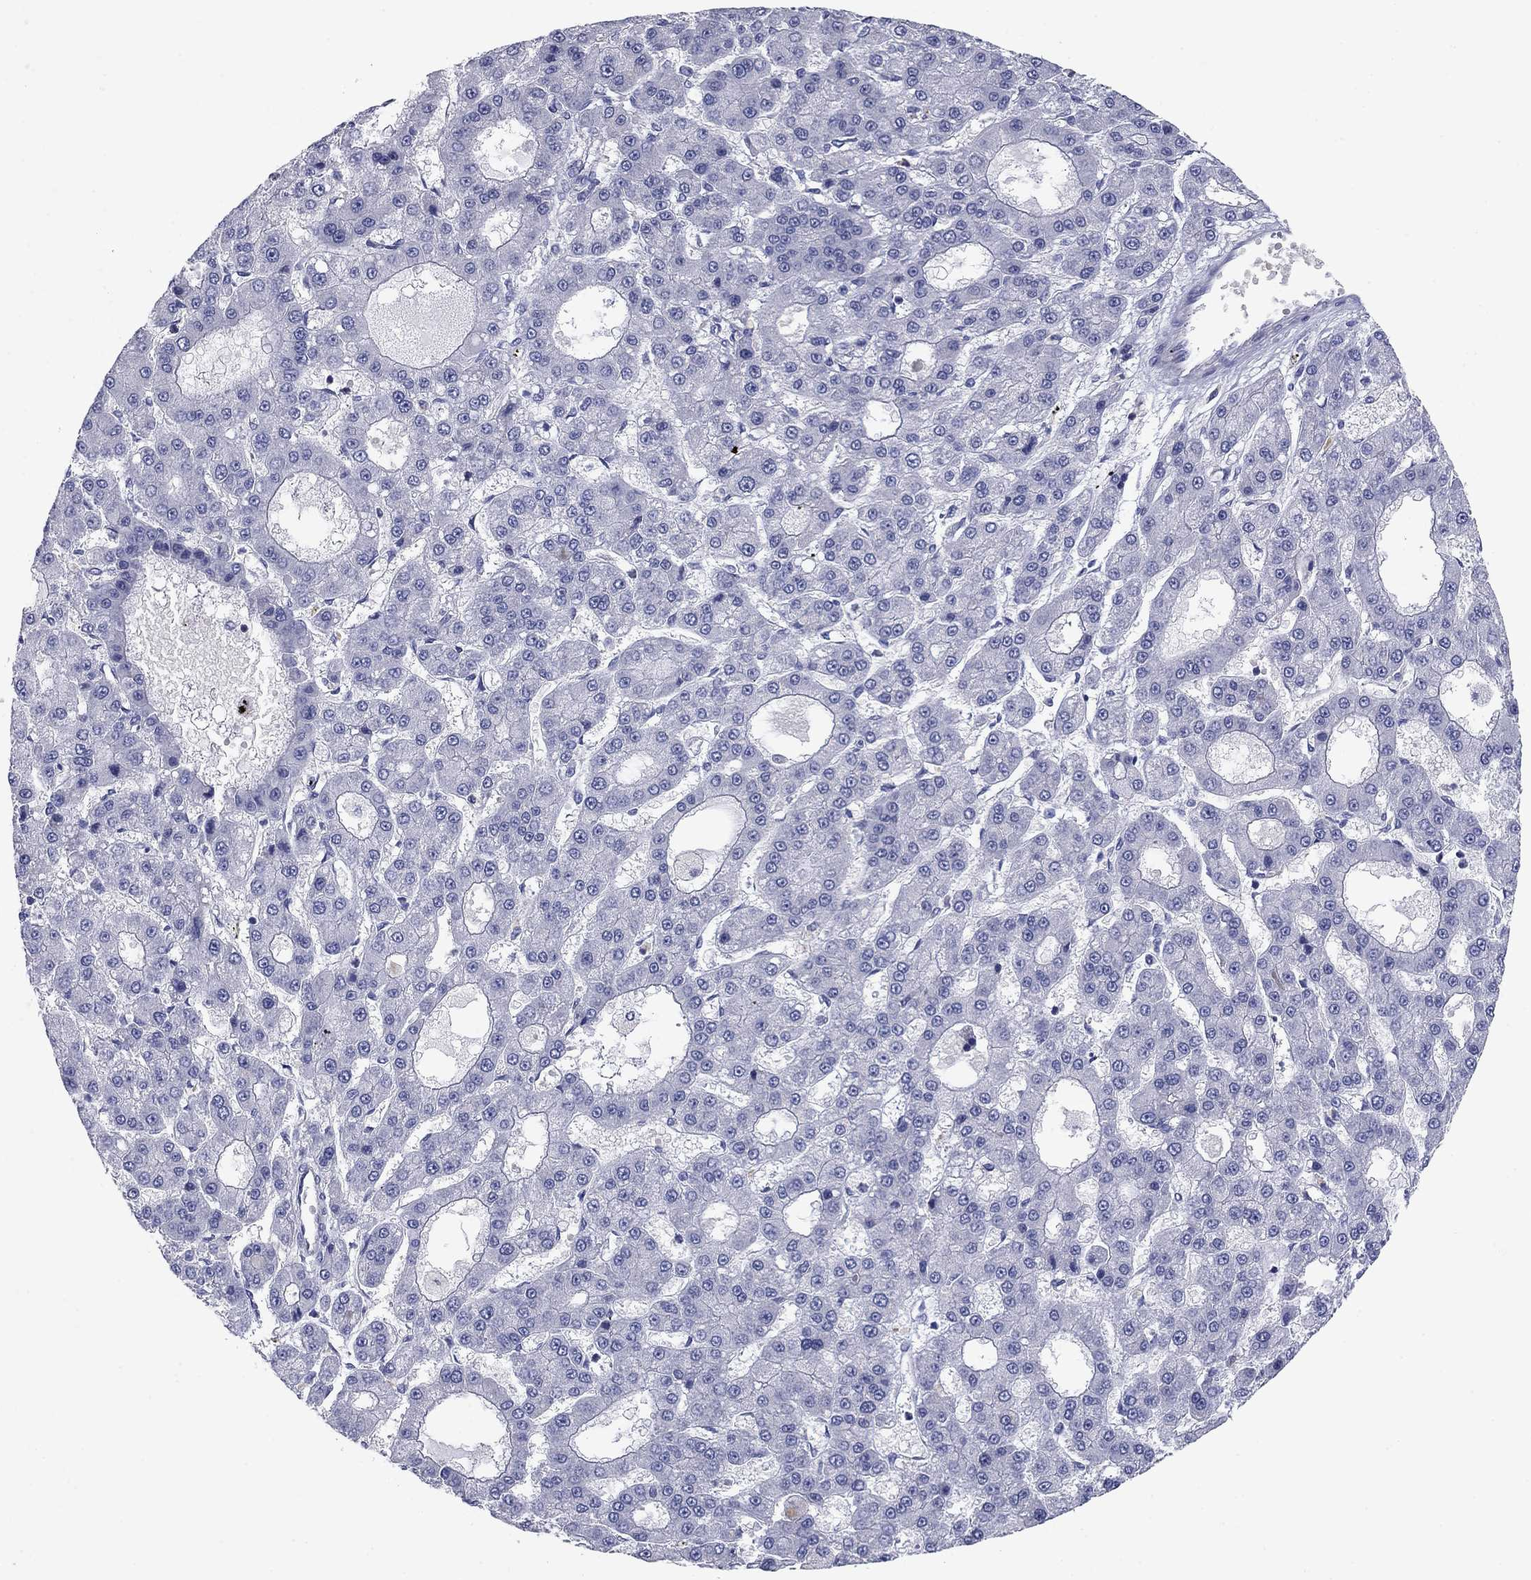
{"staining": {"intensity": "negative", "quantity": "none", "location": "none"}, "tissue": "liver cancer", "cell_type": "Tumor cells", "image_type": "cancer", "snomed": [{"axis": "morphology", "description": "Carcinoma, Hepatocellular, NOS"}, {"axis": "topography", "description": "Liver"}], "caption": "Photomicrograph shows no protein expression in tumor cells of liver hepatocellular carcinoma tissue. (DAB IHC with hematoxylin counter stain).", "gene": "PSD4", "patient": {"sex": "male", "age": 70}}